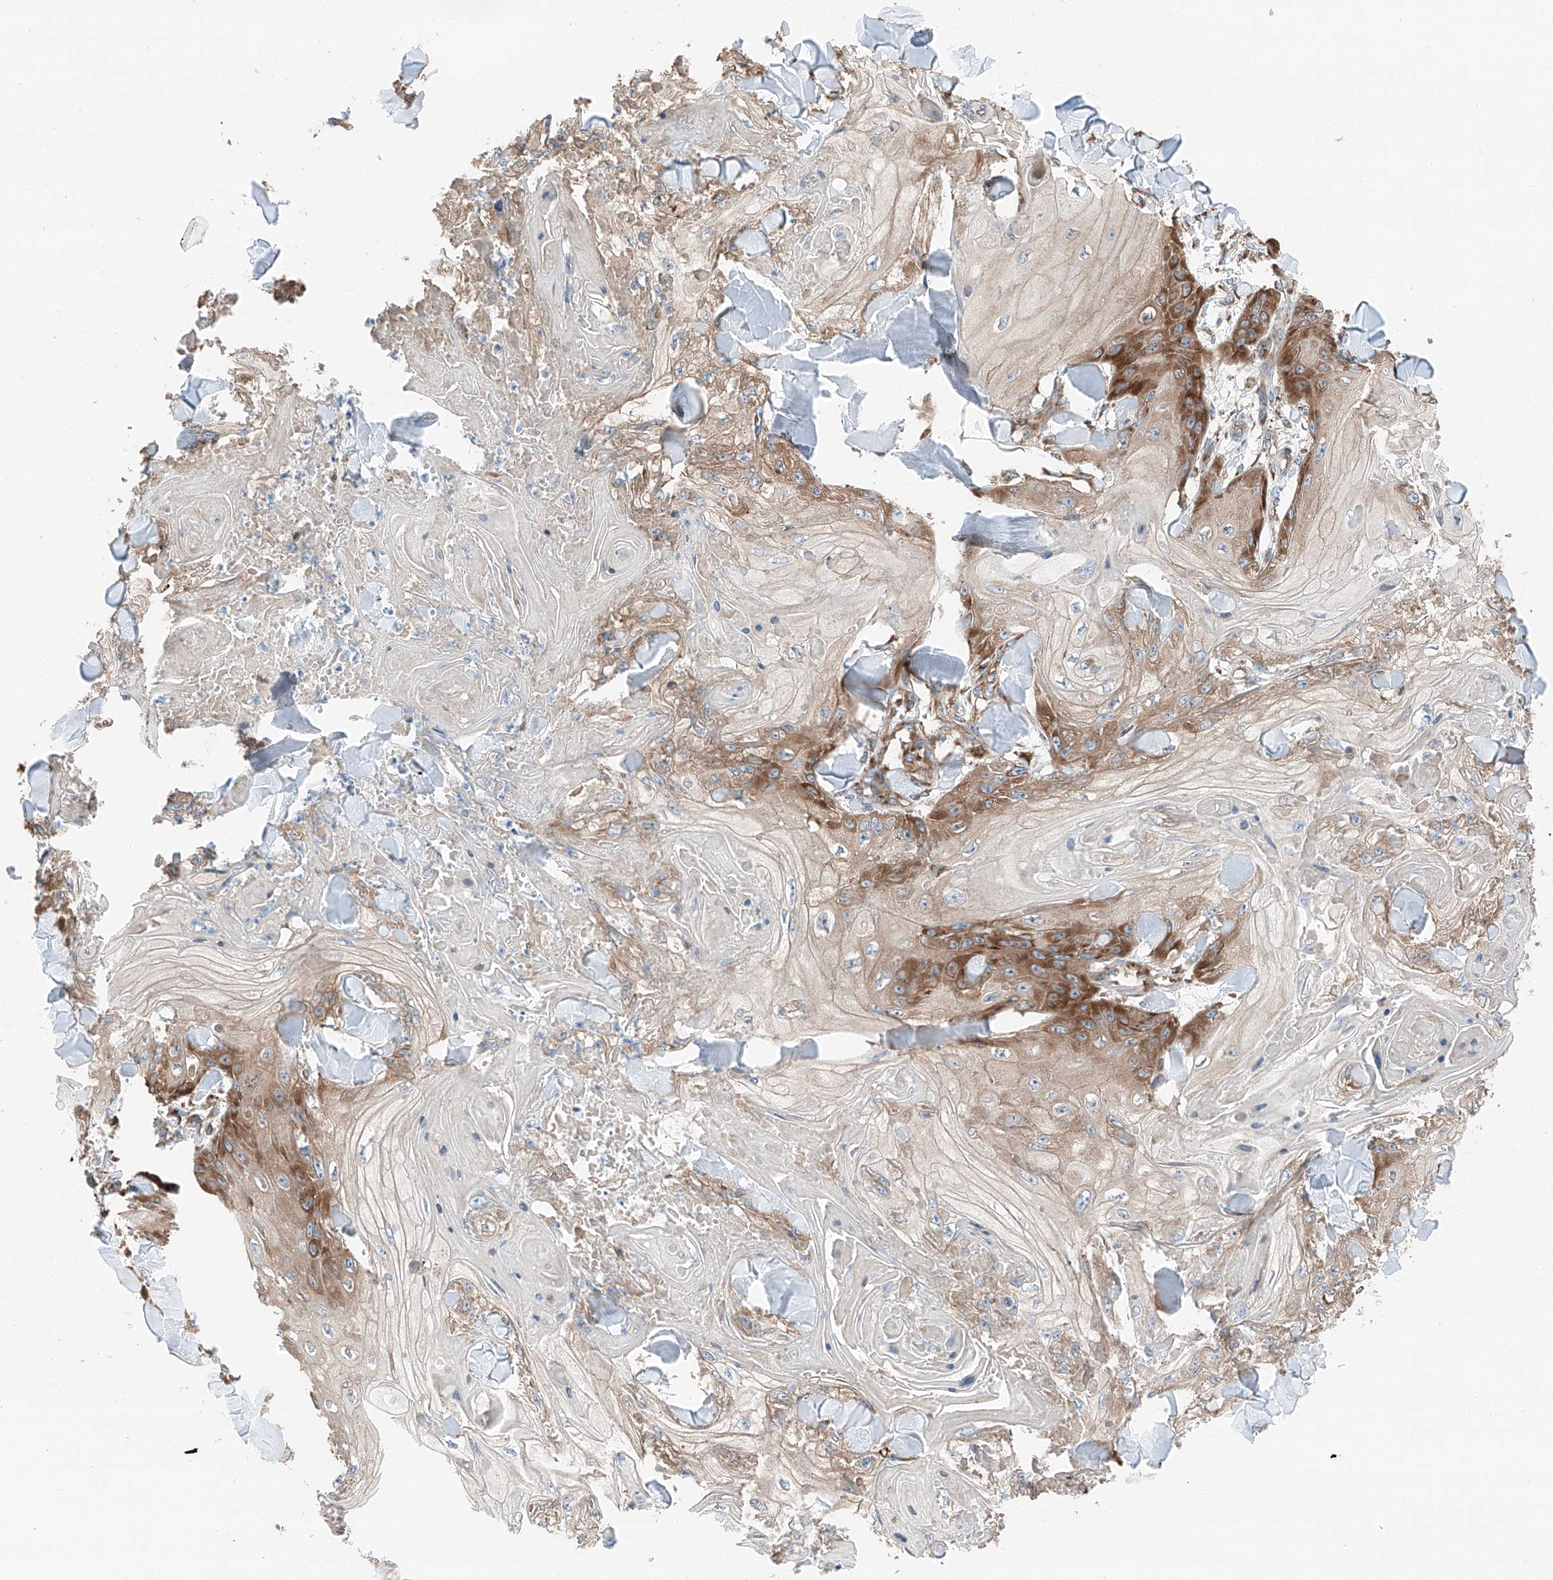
{"staining": {"intensity": "moderate", "quantity": "<25%", "location": "cytoplasmic/membranous"}, "tissue": "skin cancer", "cell_type": "Tumor cells", "image_type": "cancer", "snomed": [{"axis": "morphology", "description": "Squamous cell carcinoma, NOS"}, {"axis": "topography", "description": "Skin"}], "caption": "Squamous cell carcinoma (skin) was stained to show a protein in brown. There is low levels of moderate cytoplasmic/membranous staining in about <25% of tumor cells.", "gene": "ZC3H15", "patient": {"sex": "male", "age": 74}}